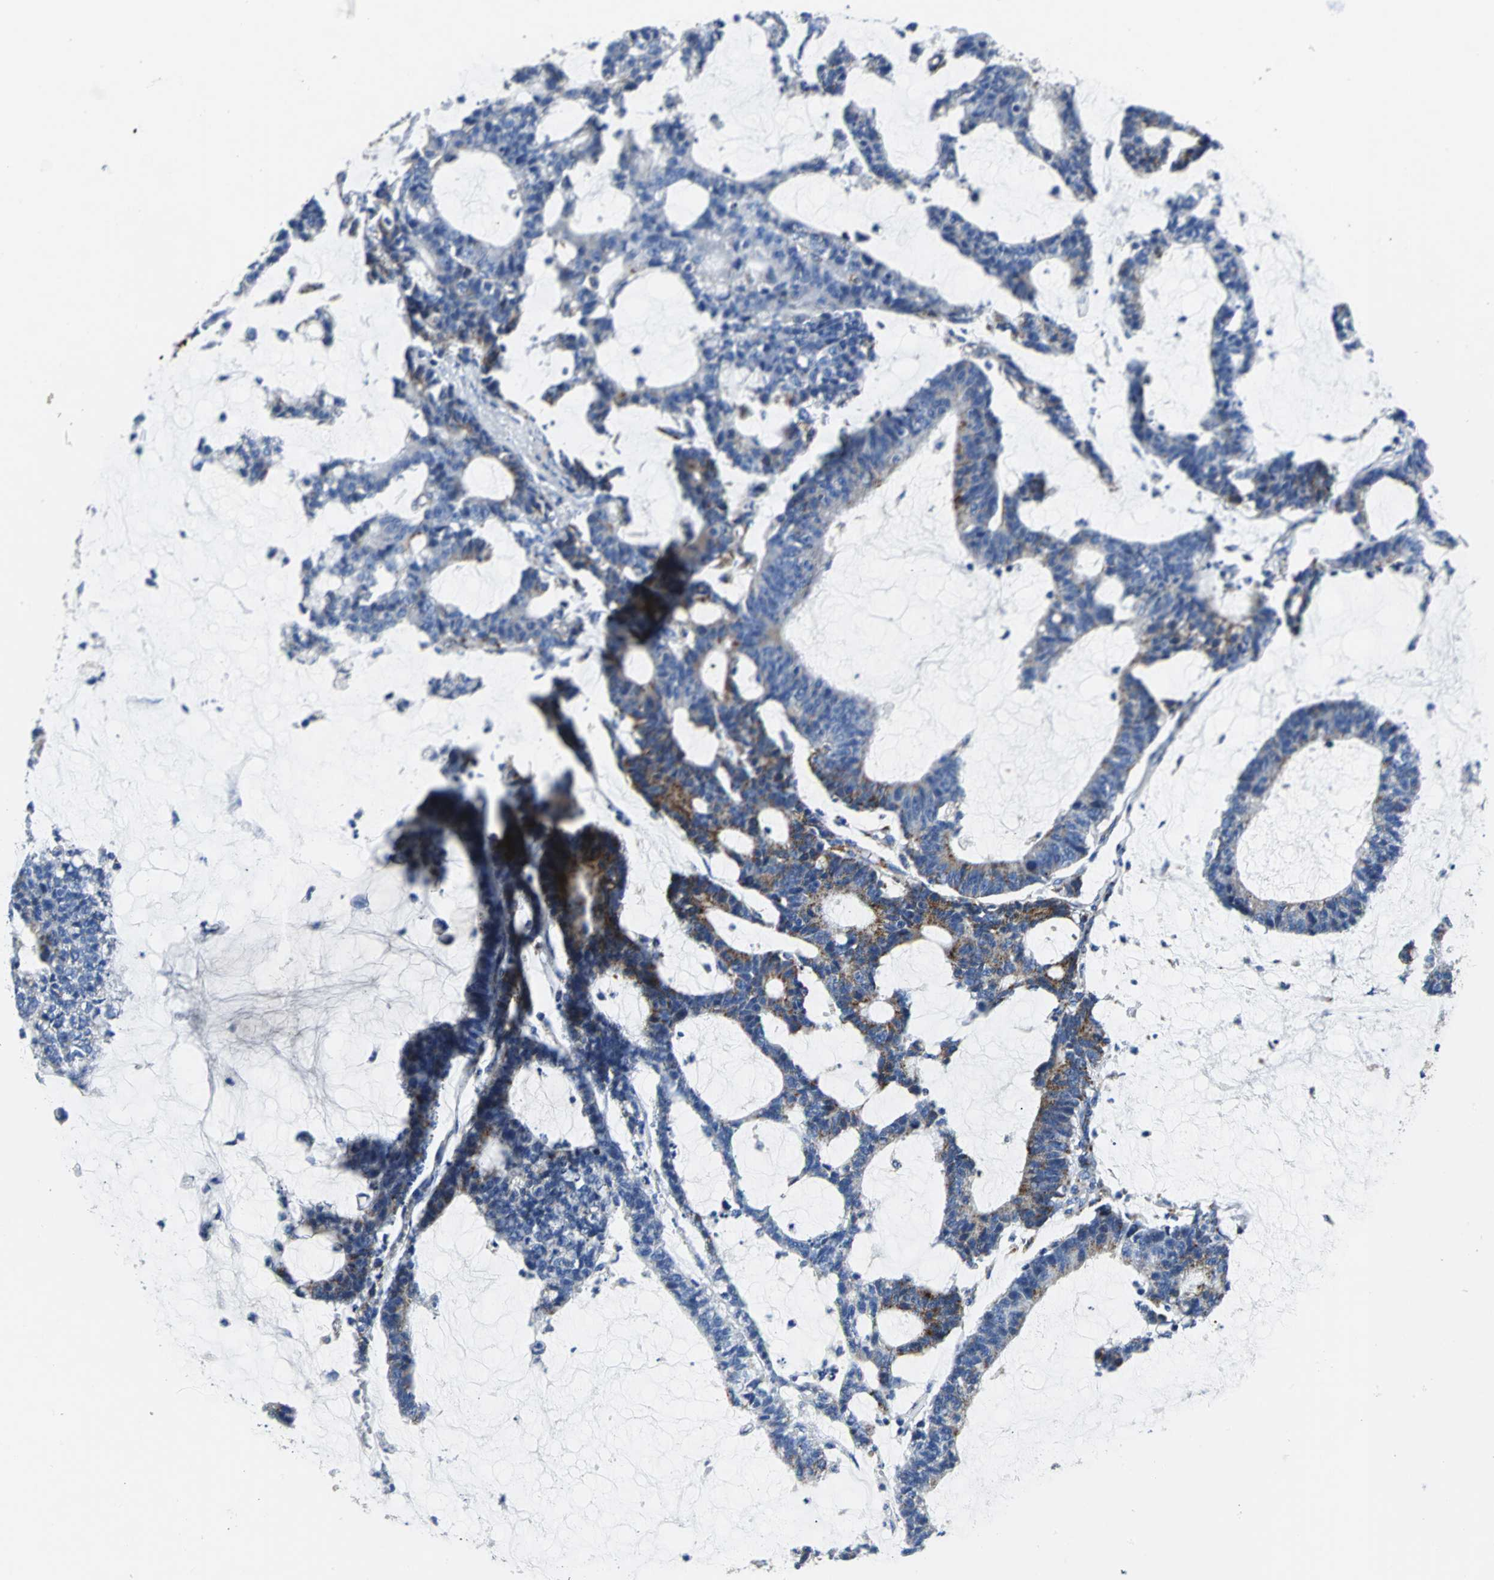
{"staining": {"intensity": "weak", "quantity": ">75%", "location": "cytoplasmic/membranous"}, "tissue": "colorectal cancer", "cell_type": "Tumor cells", "image_type": "cancer", "snomed": [{"axis": "morphology", "description": "Adenocarcinoma, NOS"}, {"axis": "topography", "description": "Colon"}], "caption": "This micrograph shows immunohistochemistry staining of human colorectal cancer (adenocarcinoma), with low weak cytoplasmic/membranous positivity in about >75% of tumor cells.", "gene": "IFI6", "patient": {"sex": "female", "age": 84}}